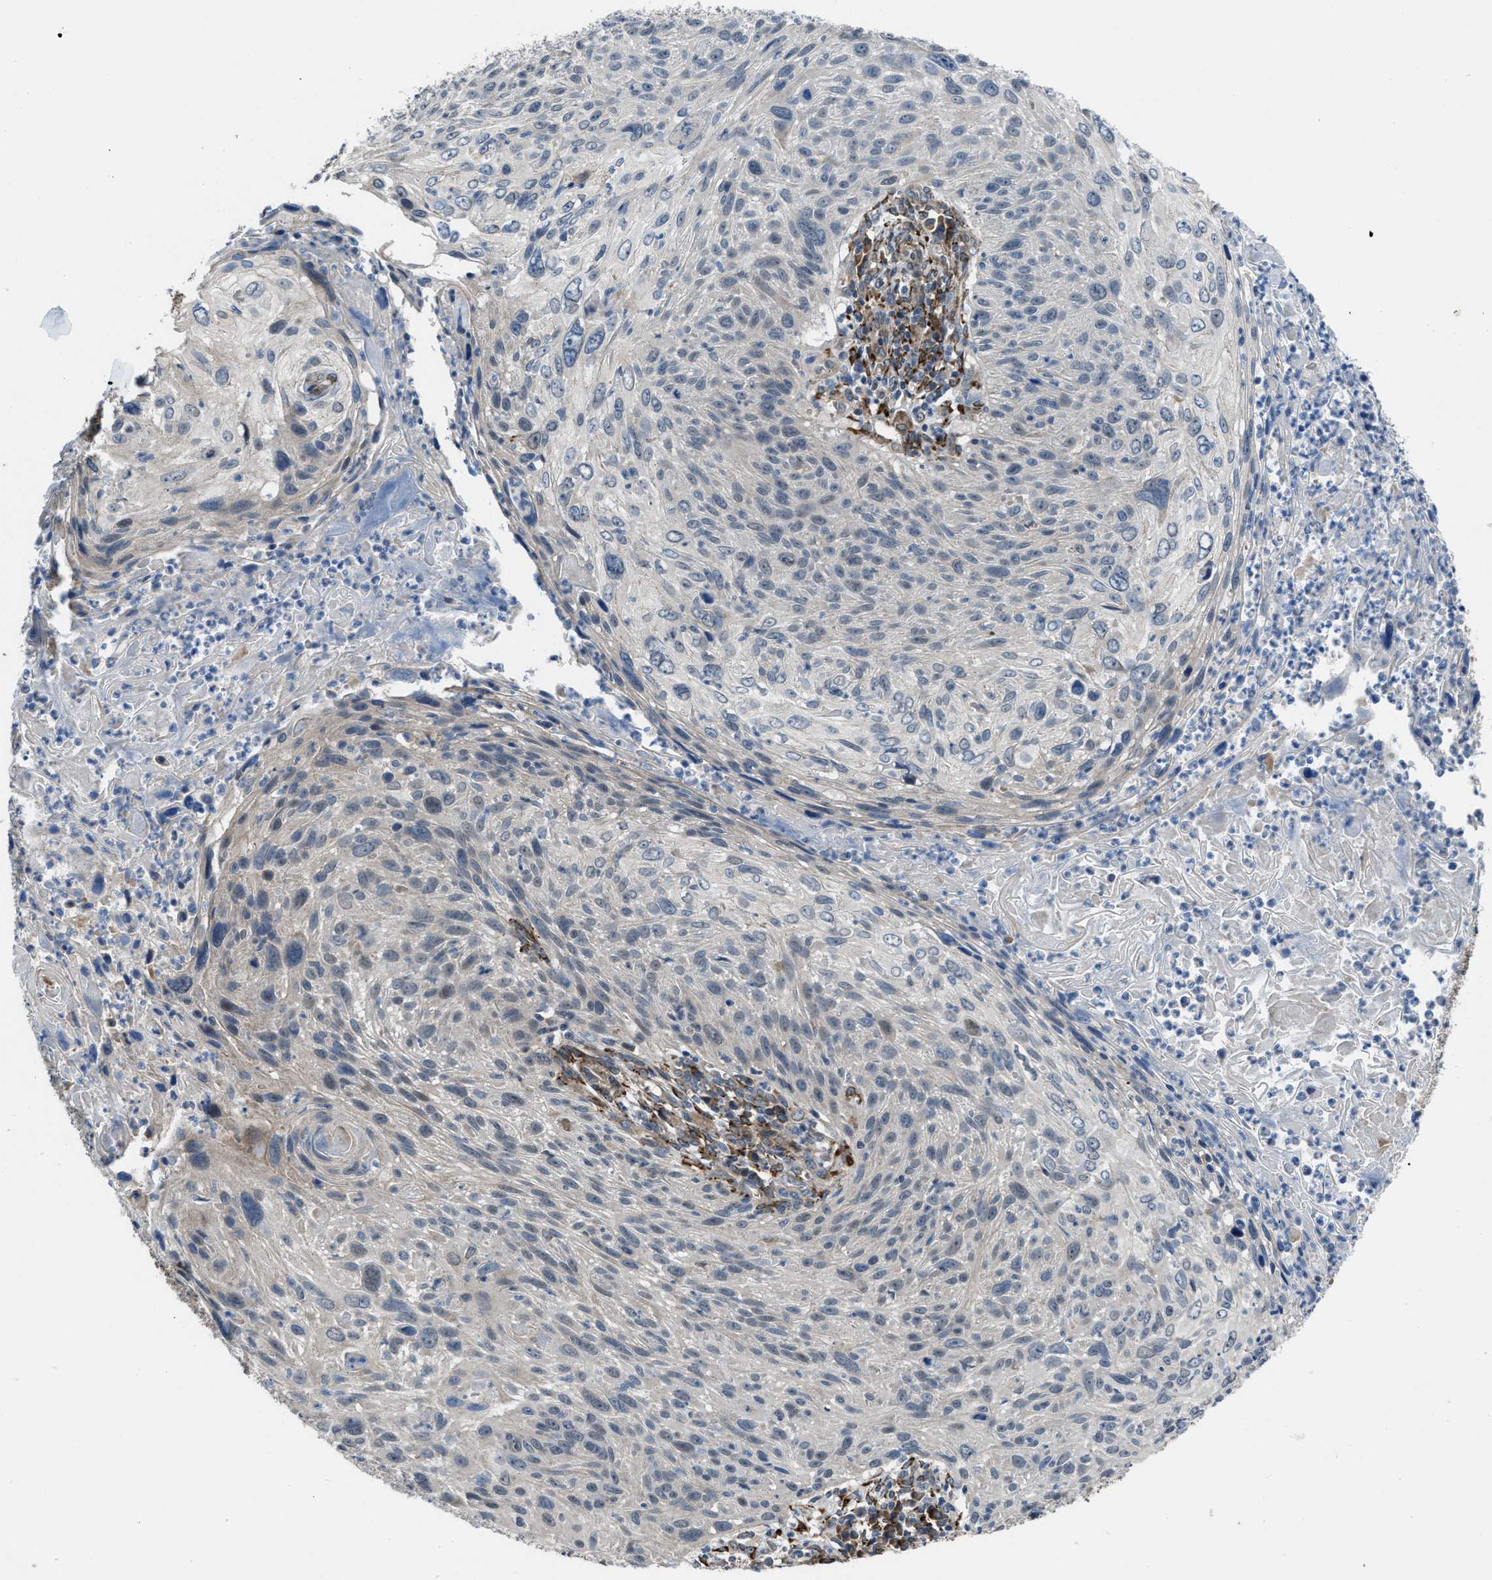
{"staining": {"intensity": "weak", "quantity": "<25%", "location": "cytoplasmic/membranous"}, "tissue": "cervical cancer", "cell_type": "Tumor cells", "image_type": "cancer", "snomed": [{"axis": "morphology", "description": "Squamous cell carcinoma, NOS"}, {"axis": "topography", "description": "Cervix"}], "caption": "The image demonstrates no staining of tumor cells in squamous cell carcinoma (cervical). (DAB IHC visualized using brightfield microscopy, high magnification).", "gene": "SELENOM", "patient": {"sex": "female", "age": 51}}